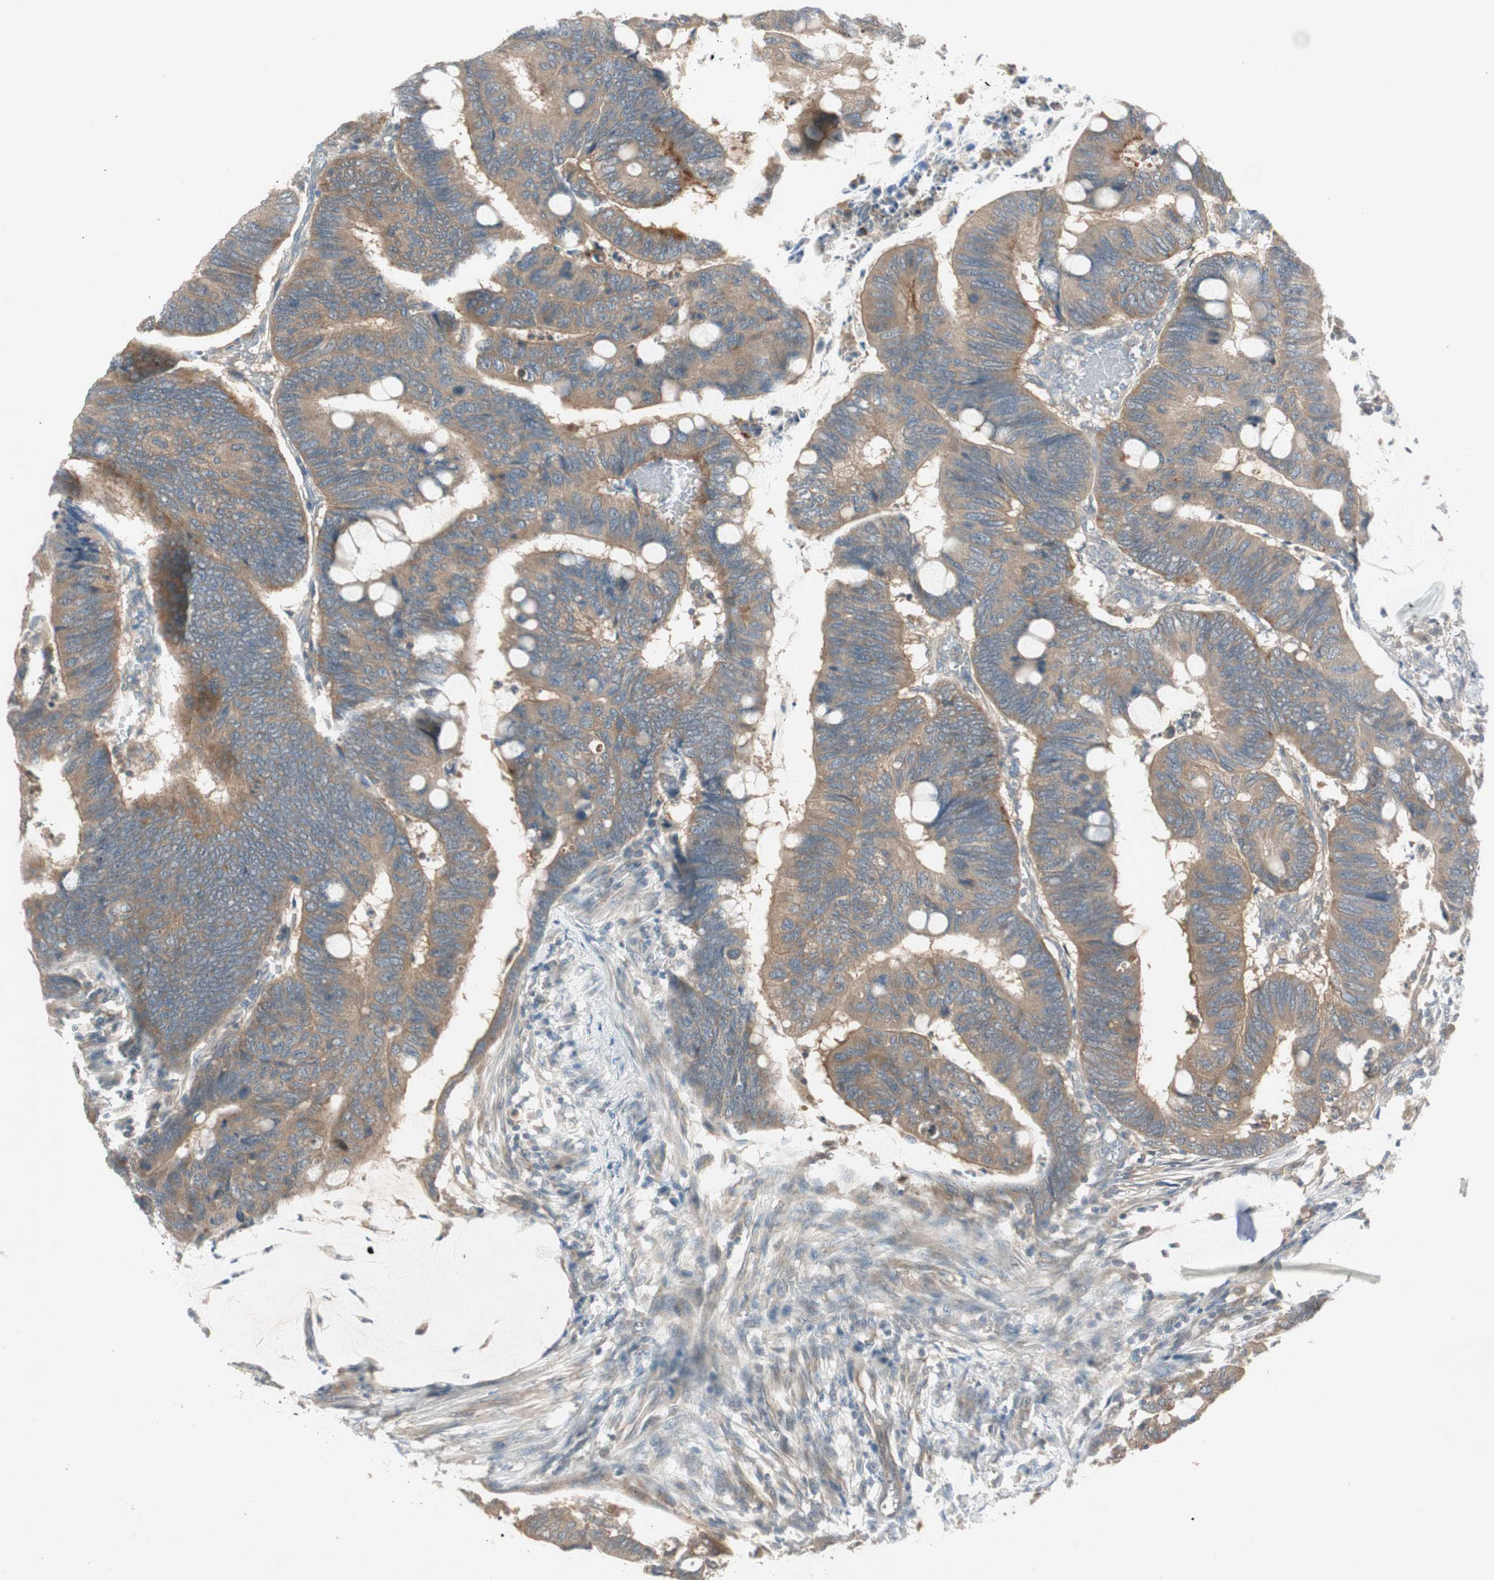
{"staining": {"intensity": "moderate", "quantity": ">75%", "location": "cytoplasmic/membranous"}, "tissue": "colorectal cancer", "cell_type": "Tumor cells", "image_type": "cancer", "snomed": [{"axis": "morphology", "description": "Normal tissue, NOS"}, {"axis": "morphology", "description": "Adenocarcinoma, NOS"}, {"axis": "topography", "description": "Rectum"}, {"axis": "topography", "description": "Peripheral nerve tissue"}], "caption": "Colorectal adenocarcinoma tissue shows moderate cytoplasmic/membranous staining in approximately >75% of tumor cells, visualized by immunohistochemistry.", "gene": "NCLN", "patient": {"sex": "male", "age": 92}}